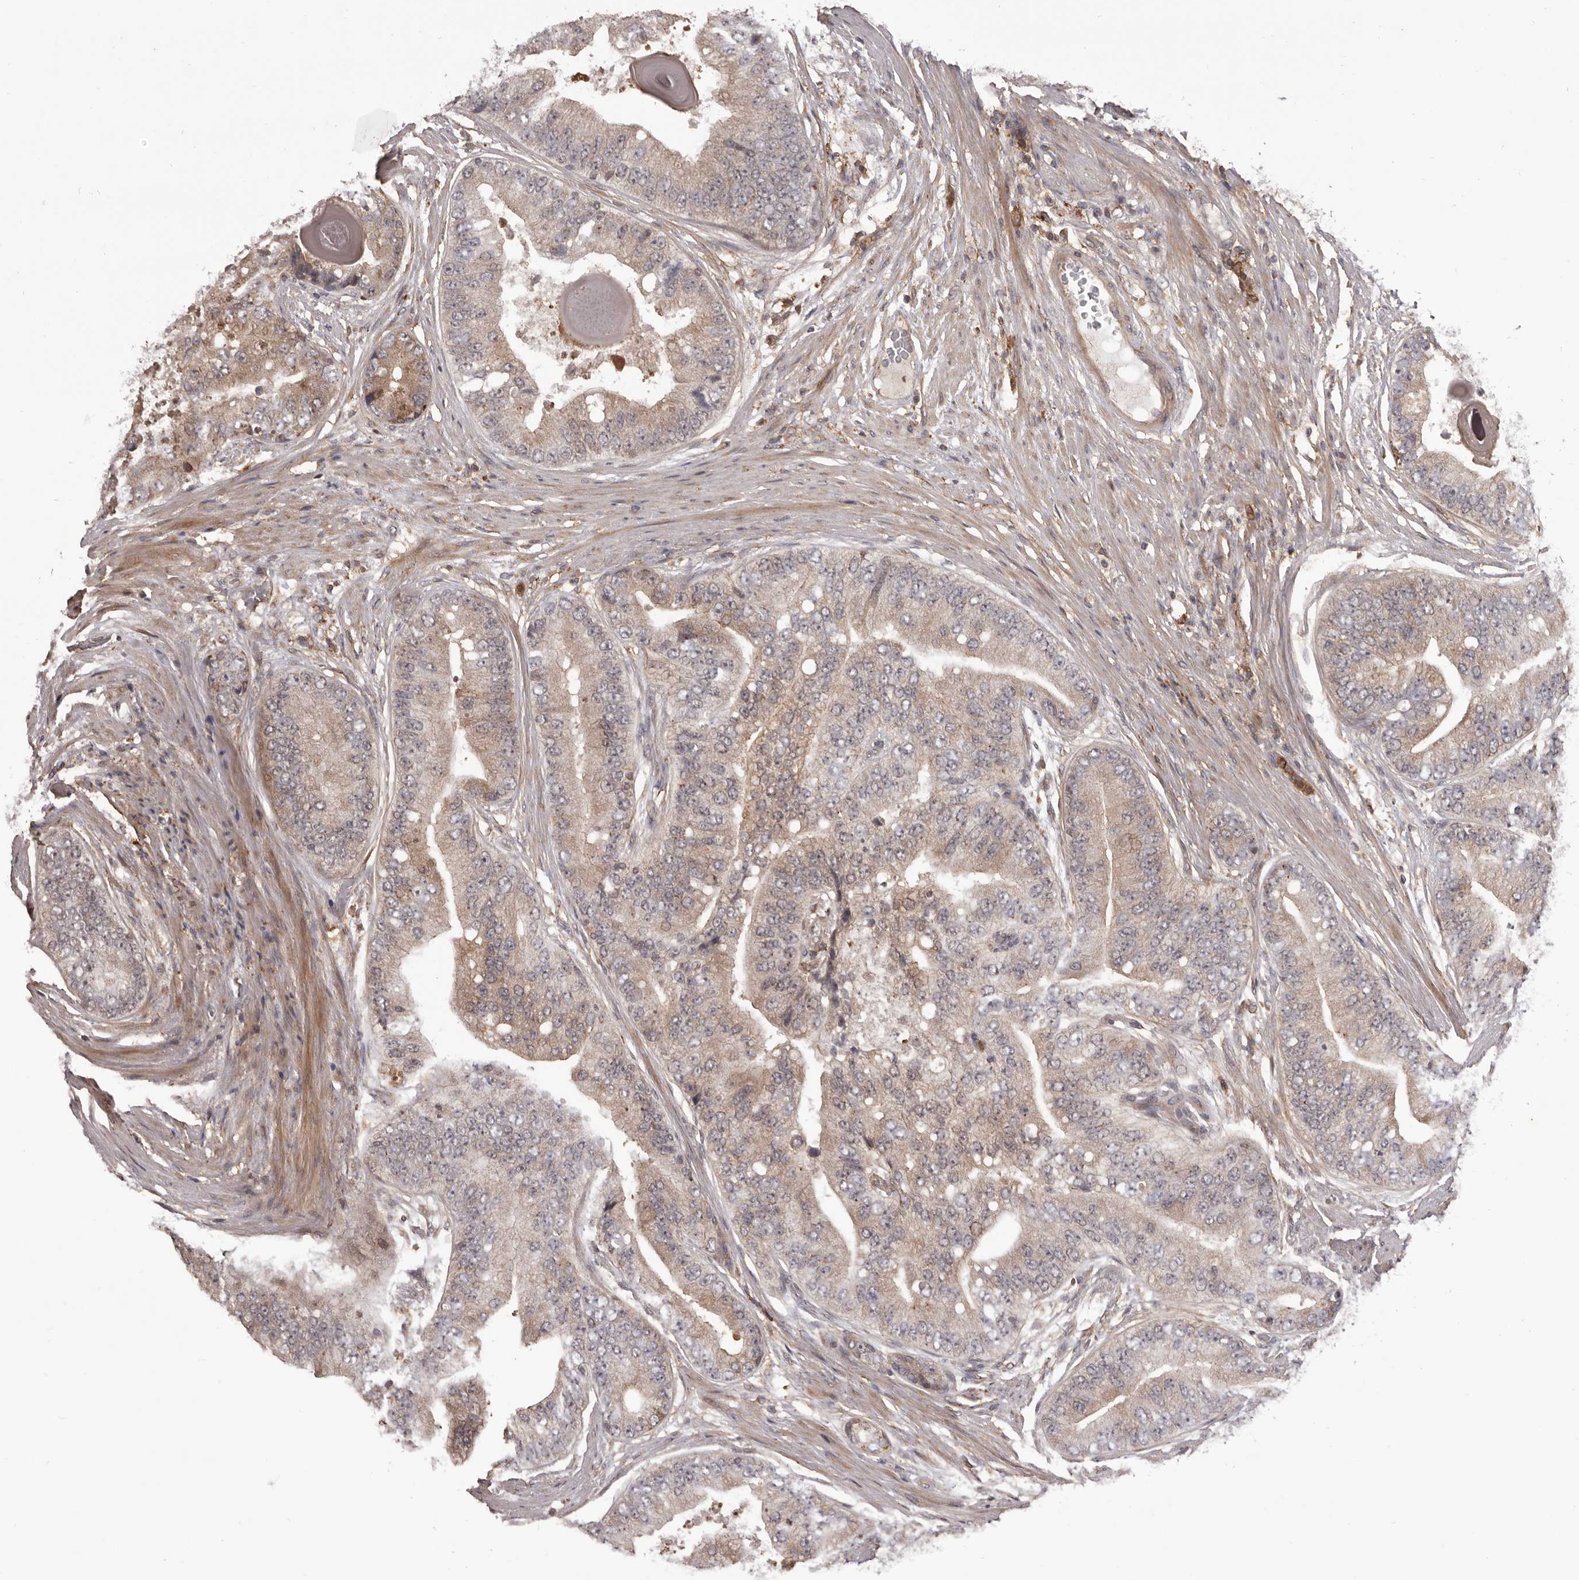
{"staining": {"intensity": "weak", "quantity": ">75%", "location": "cytoplasmic/membranous"}, "tissue": "prostate cancer", "cell_type": "Tumor cells", "image_type": "cancer", "snomed": [{"axis": "morphology", "description": "Adenocarcinoma, High grade"}, {"axis": "topography", "description": "Prostate"}], "caption": "This photomicrograph exhibits immunohistochemistry (IHC) staining of human prostate adenocarcinoma (high-grade), with low weak cytoplasmic/membranous expression in about >75% of tumor cells.", "gene": "GLIPR2", "patient": {"sex": "male", "age": 70}}